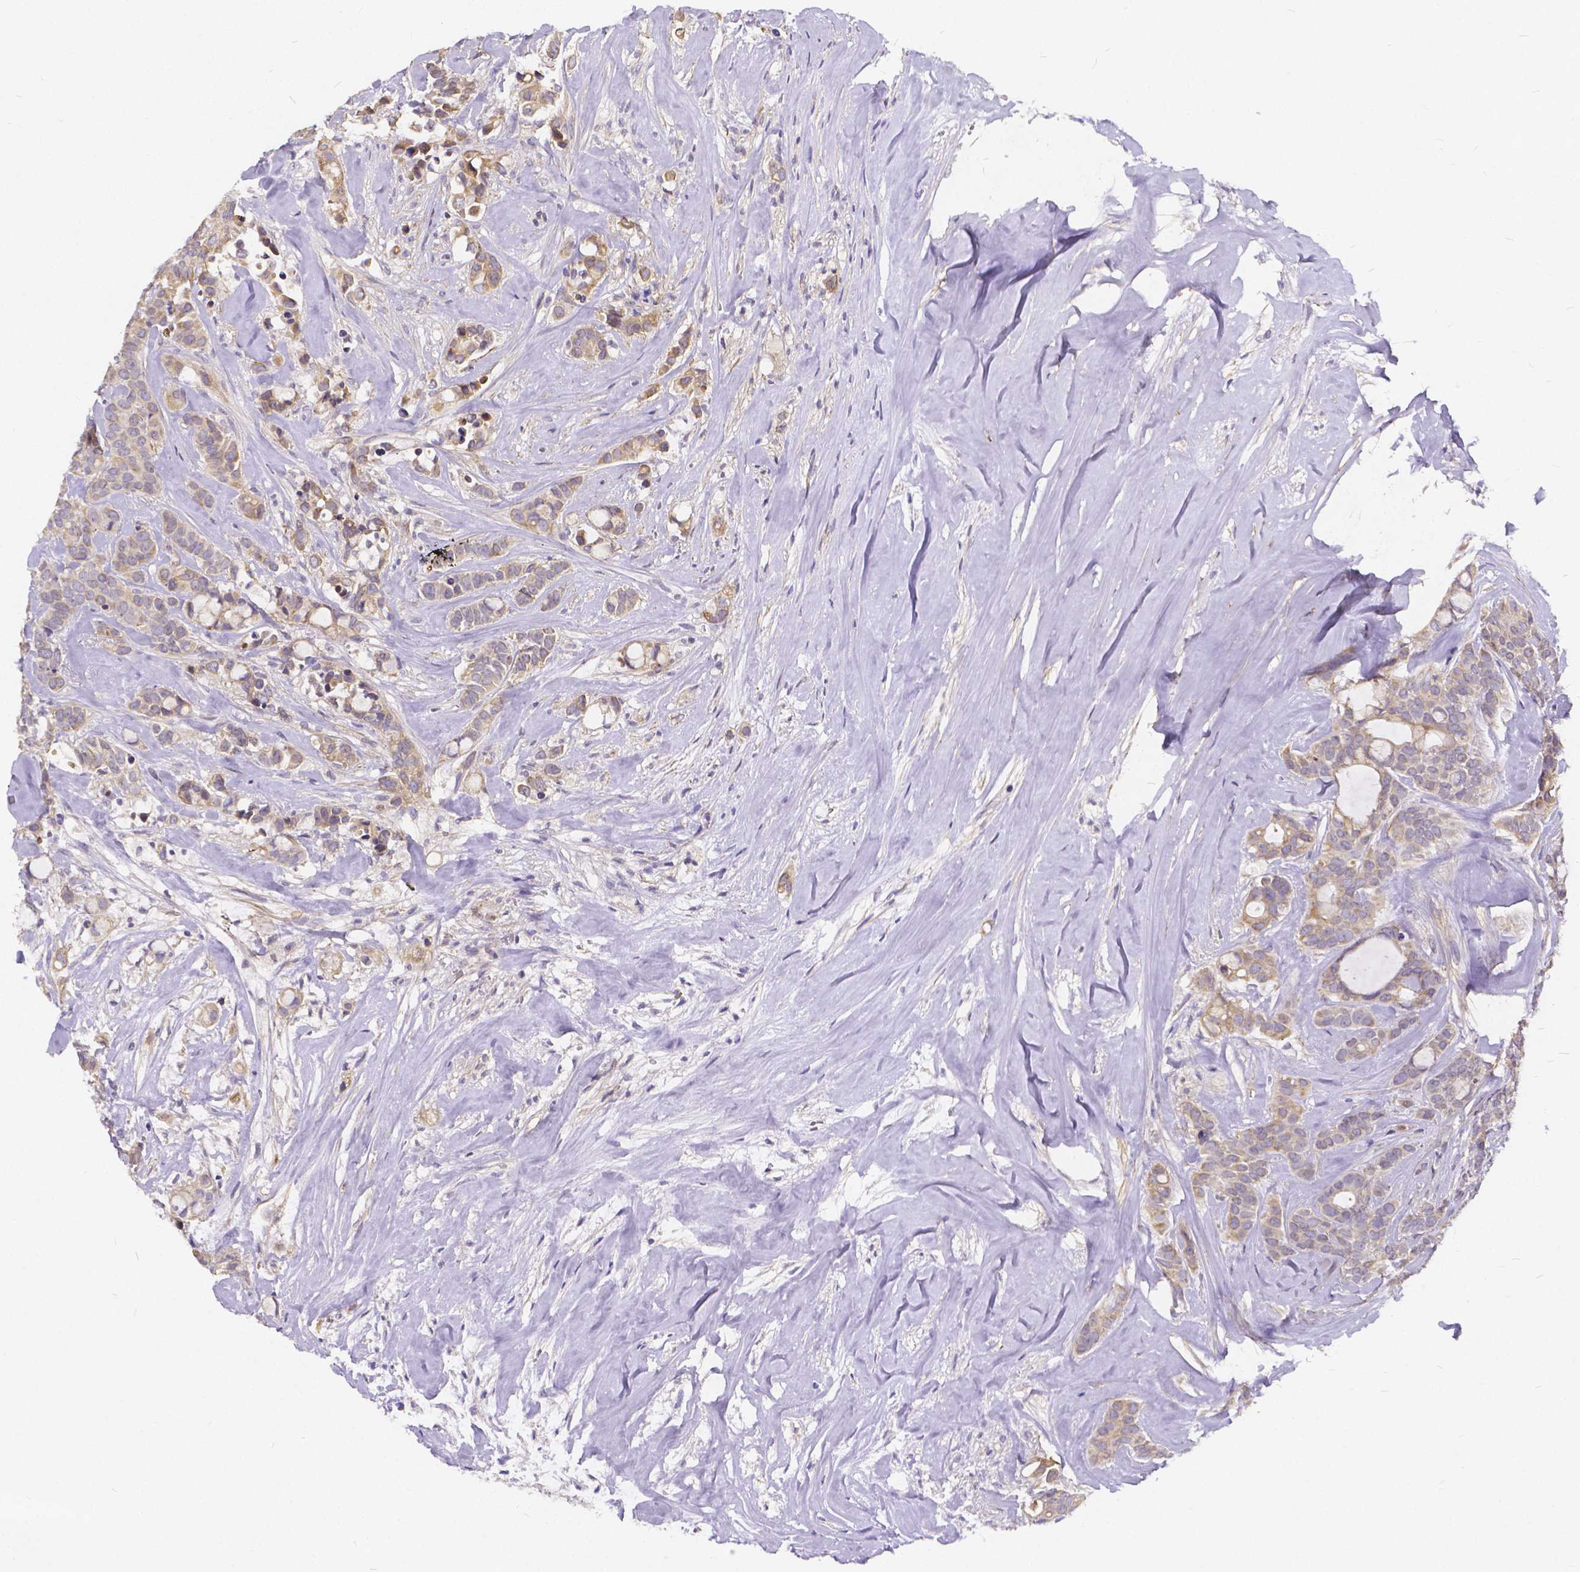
{"staining": {"intensity": "weak", "quantity": "<25%", "location": "cytoplasmic/membranous"}, "tissue": "breast cancer", "cell_type": "Tumor cells", "image_type": "cancer", "snomed": [{"axis": "morphology", "description": "Duct carcinoma"}, {"axis": "topography", "description": "Breast"}], "caption": "The histopathology image displays no staining of tumor cells in breast infiltrating ductal carcinoma.", "gene": "GLRB", "patient": {"sex": "female", "age": 84}}